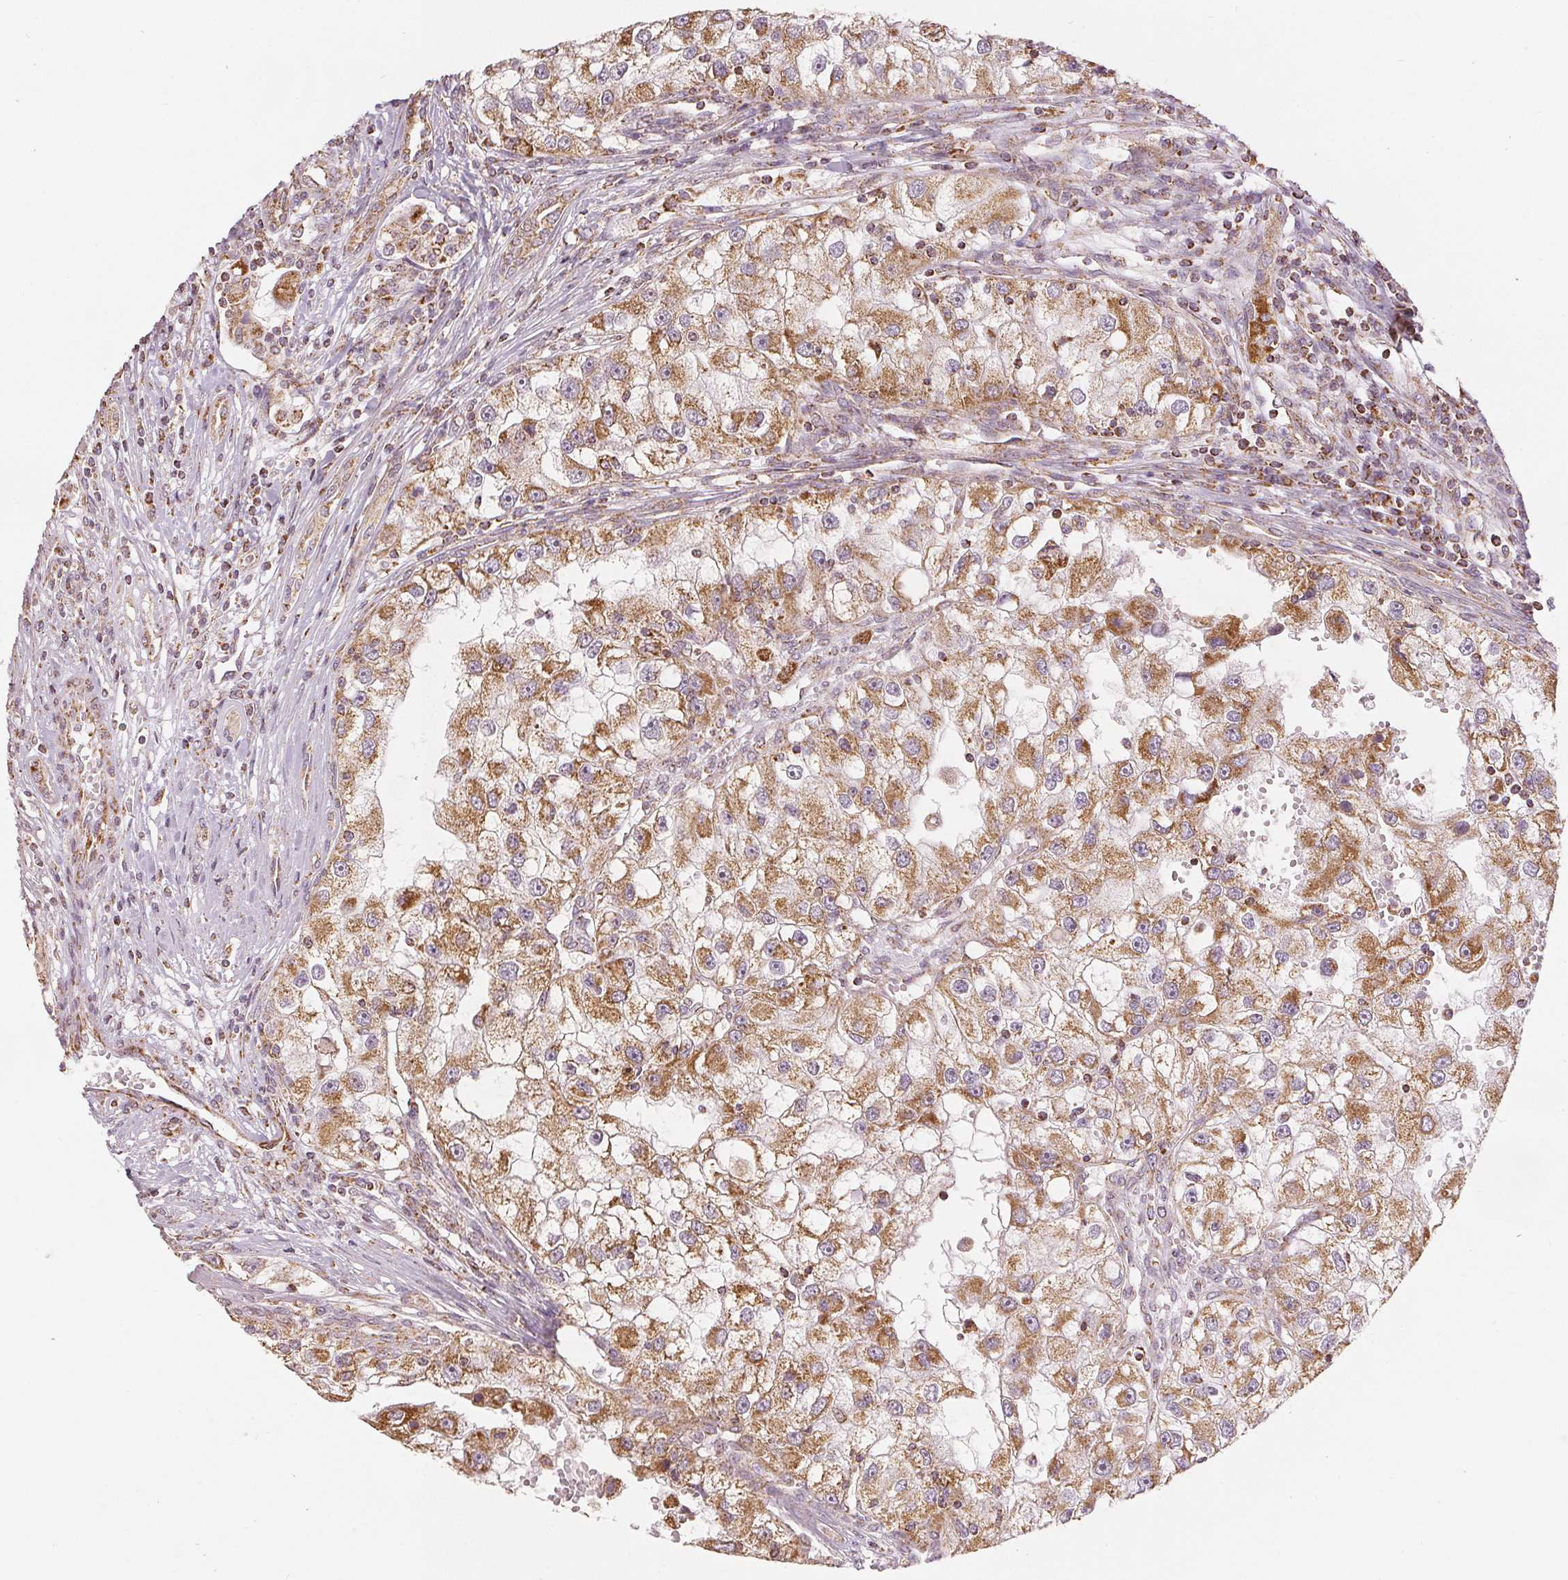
{"staining": {"intensity": "moderate", "quantity": ">75%", "location": "cytoplasmic/membranous"}, "tissue": "renal cancer", "cell_type": "Tumor cells", "image_type": "cancer", "snomed": [{"axis": "morphology", "description": "Adenocarcinoma, NOS"}, {"axis": "topography", "description": "Kidney"}], "caption": "About >75% of tumor cells in human renal cancer (adenocarcinoma) show moderate cytoplasmic/membranous protein positivity as visualized by brown immunohistochemical staining.", "gene": "SDHB", "patient": {"sex": "male", "age": 63}}